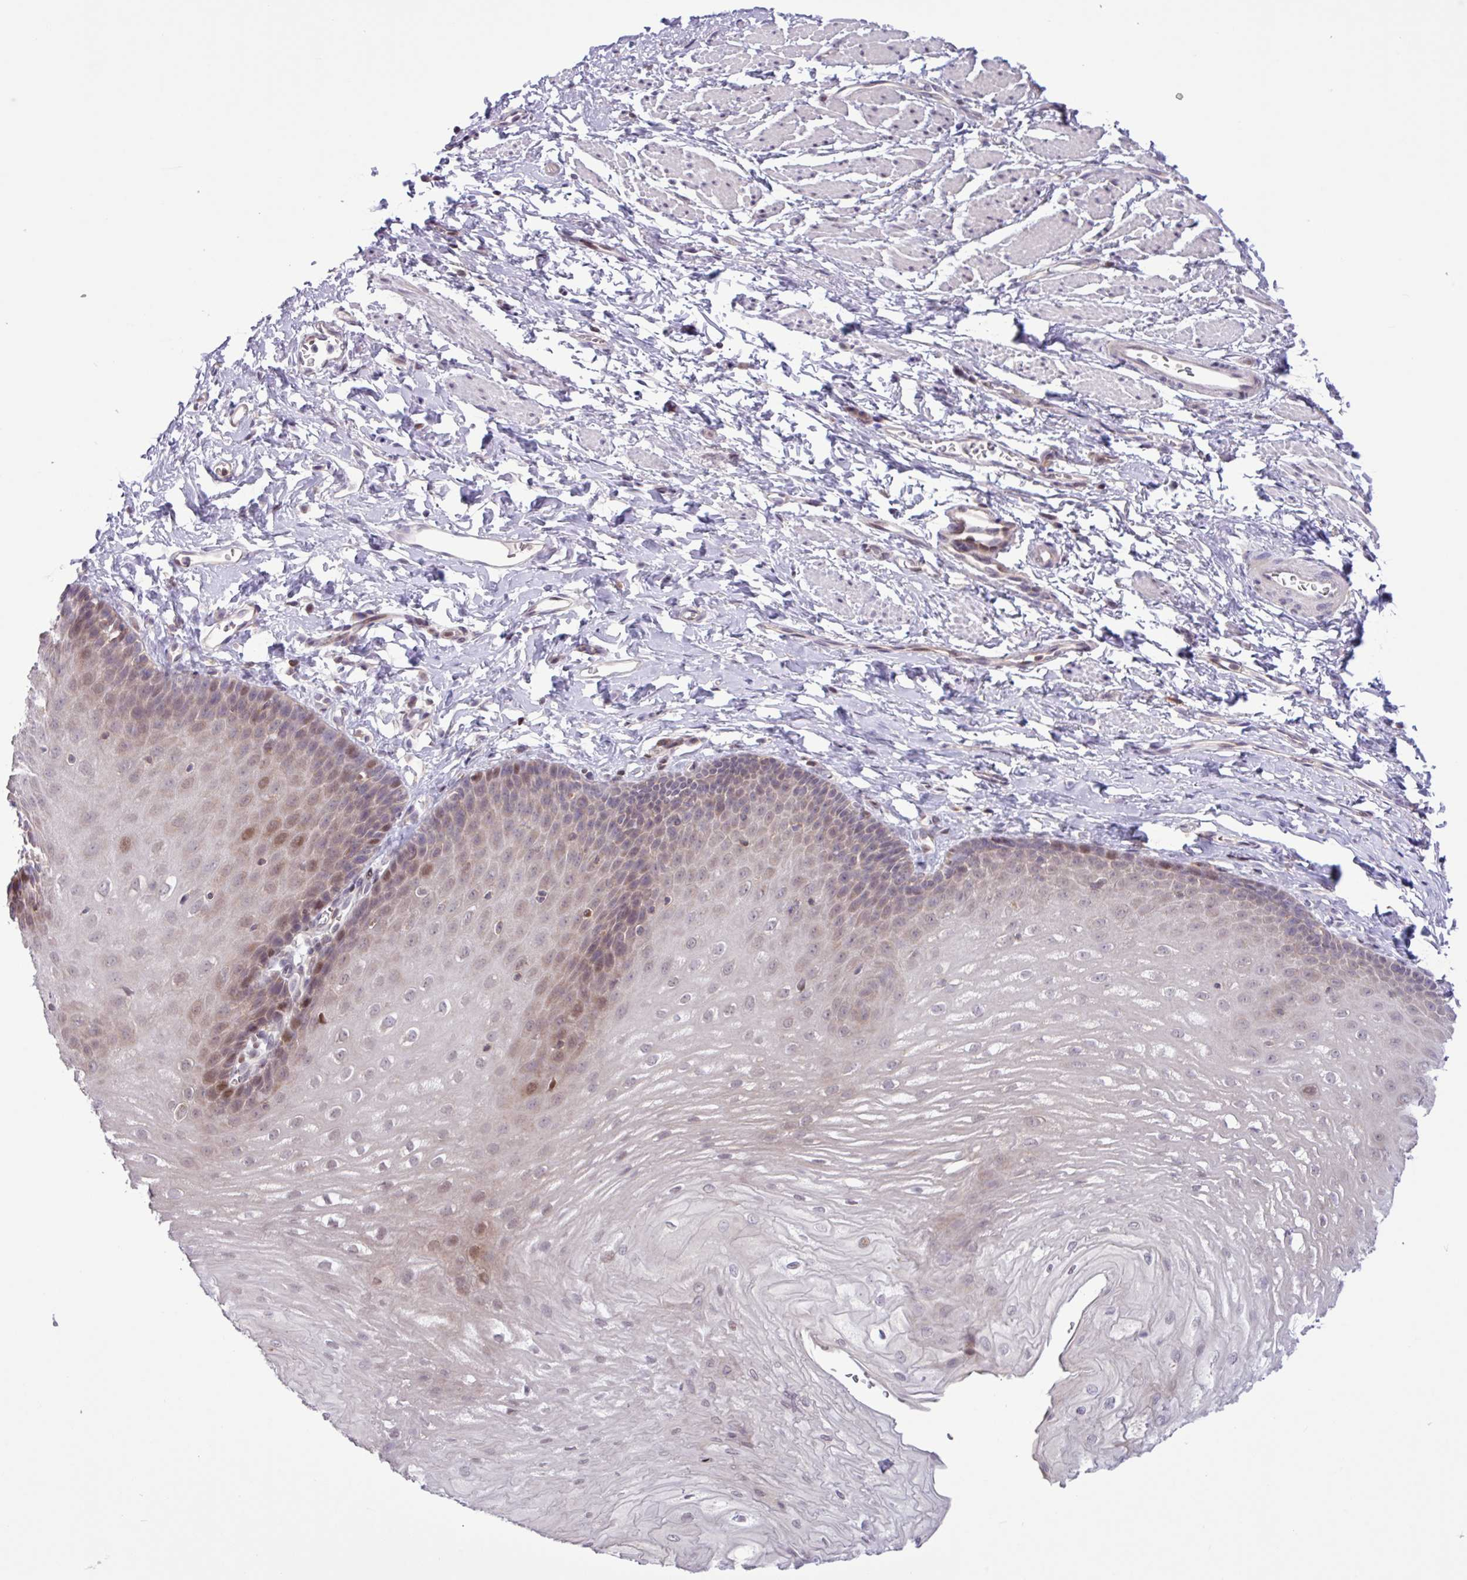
{"staining": {"intensity": "moderate", "quantity": "<25%", "location": "cytoplasmic/membranous,nuclear"}, "tissue": "esophagus", "cell_type": "Squamous epithelial cells", "image_type": "normal", "snomed": [{"axis": "morphology", "description": "Normal tissue, NOS"}, {"axis": "topography", "description": "Esophagus"}], "caption": "Brown immunohistochemical staining in unremarkable esophagus shows moderate cytoplasmic/membranous,nuclear positivity in about <25% of squamous epithelial cells.", "gene": "RTL3", "patient": {"sex": "male", "age": 70}}